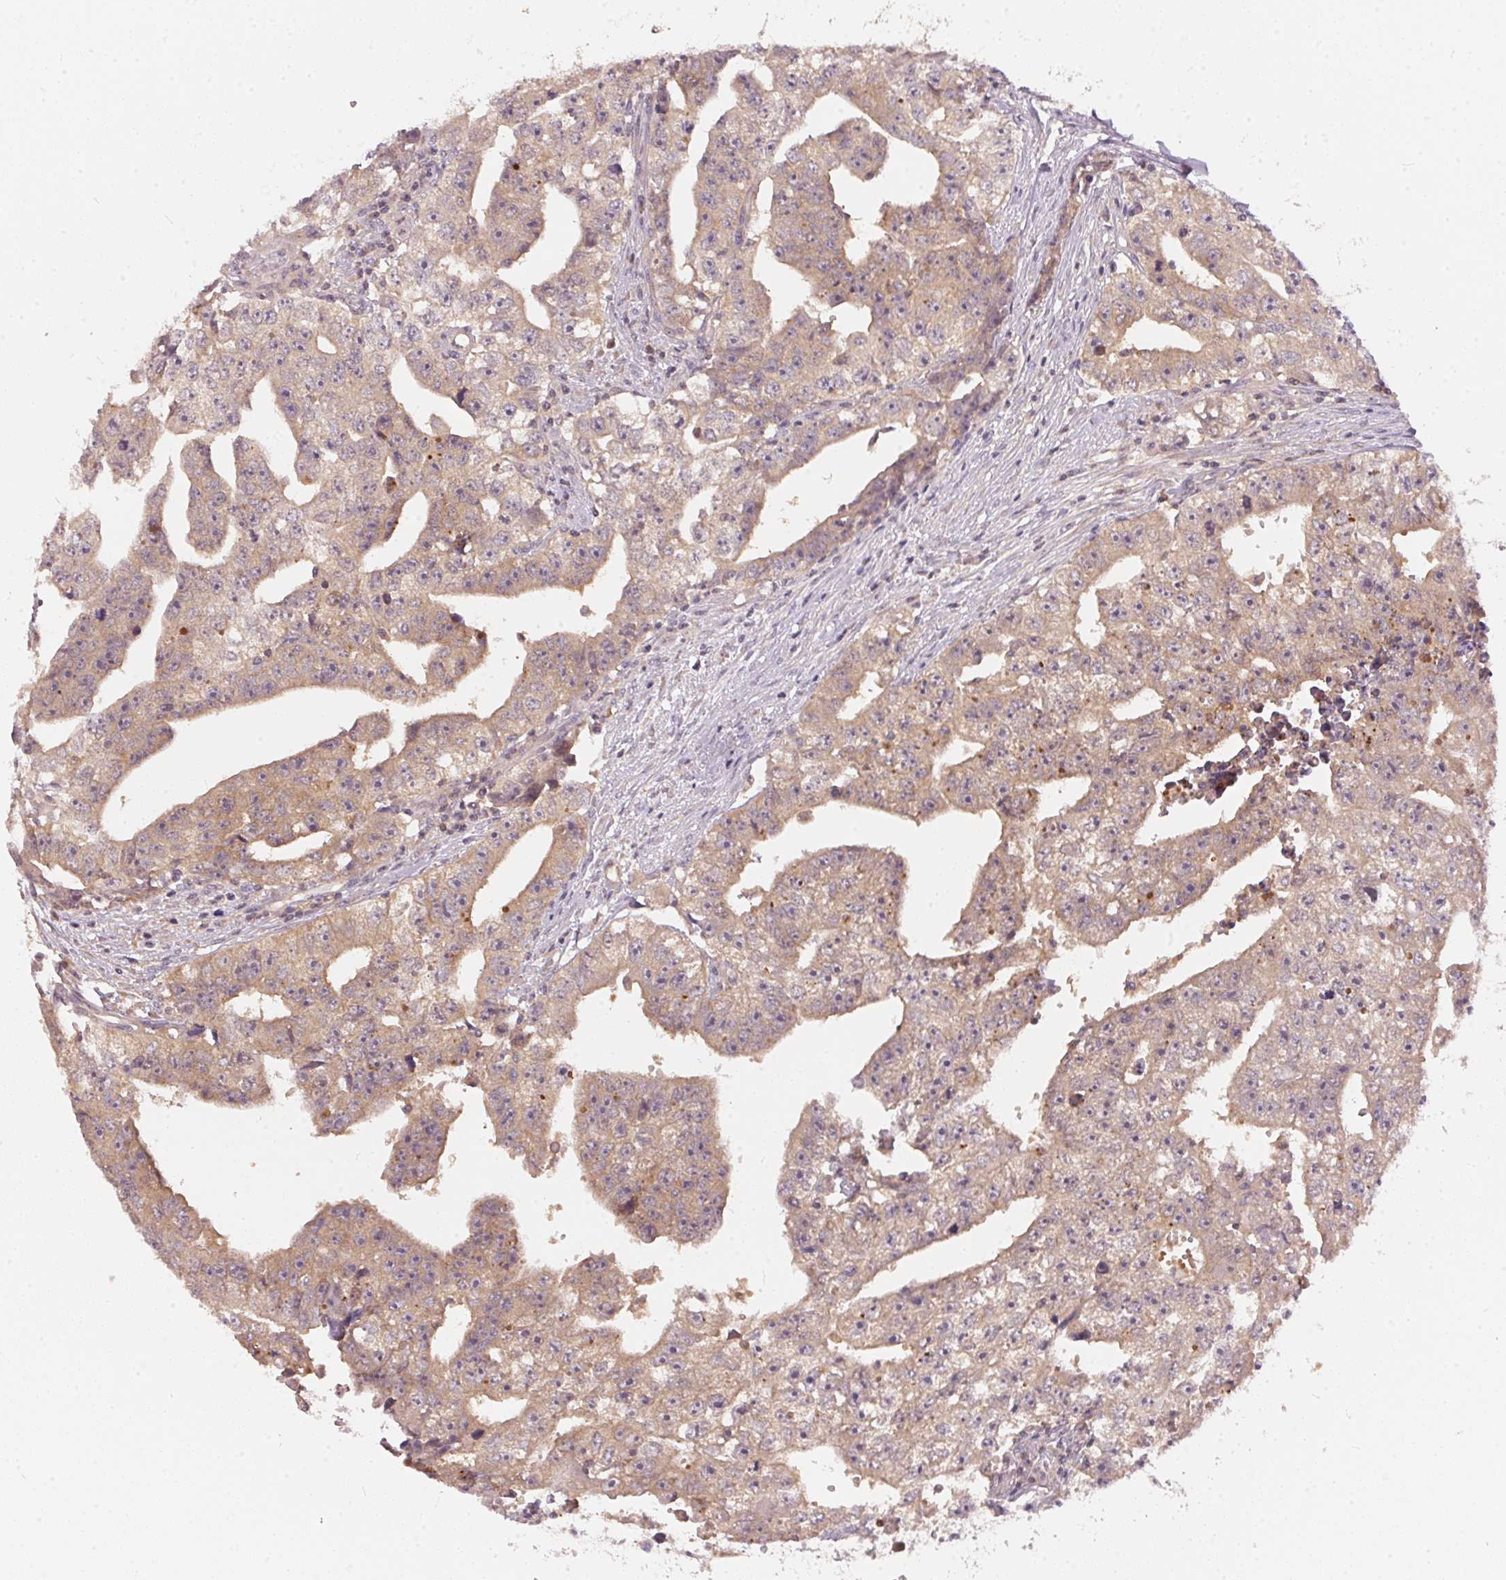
{"staining": {"intensity": "weak", "quantity": ">75%", "location": "cytoplasmic/membranous"}, "tissue": "testis cancer", "cell_type": "Tumor cells", "image_type": "cancer", "snomed": [{"axis": "morphology", "description": "Carcinoma, Embryonal, NOS"}, {"axis": "morphology", "description": "Teratoma, malignant, NOS"}, {"axis": "topography", "description": "Testis"}], "caption": "DAB immunohistochemical staining of human teratoma (malignant) (testis) exhibits weak cytoplasmic/membranous protein positivity in approximately >75% of tumor cells.", "gene": "BLMH", "patient": {"sex": "male", "age": 24}}